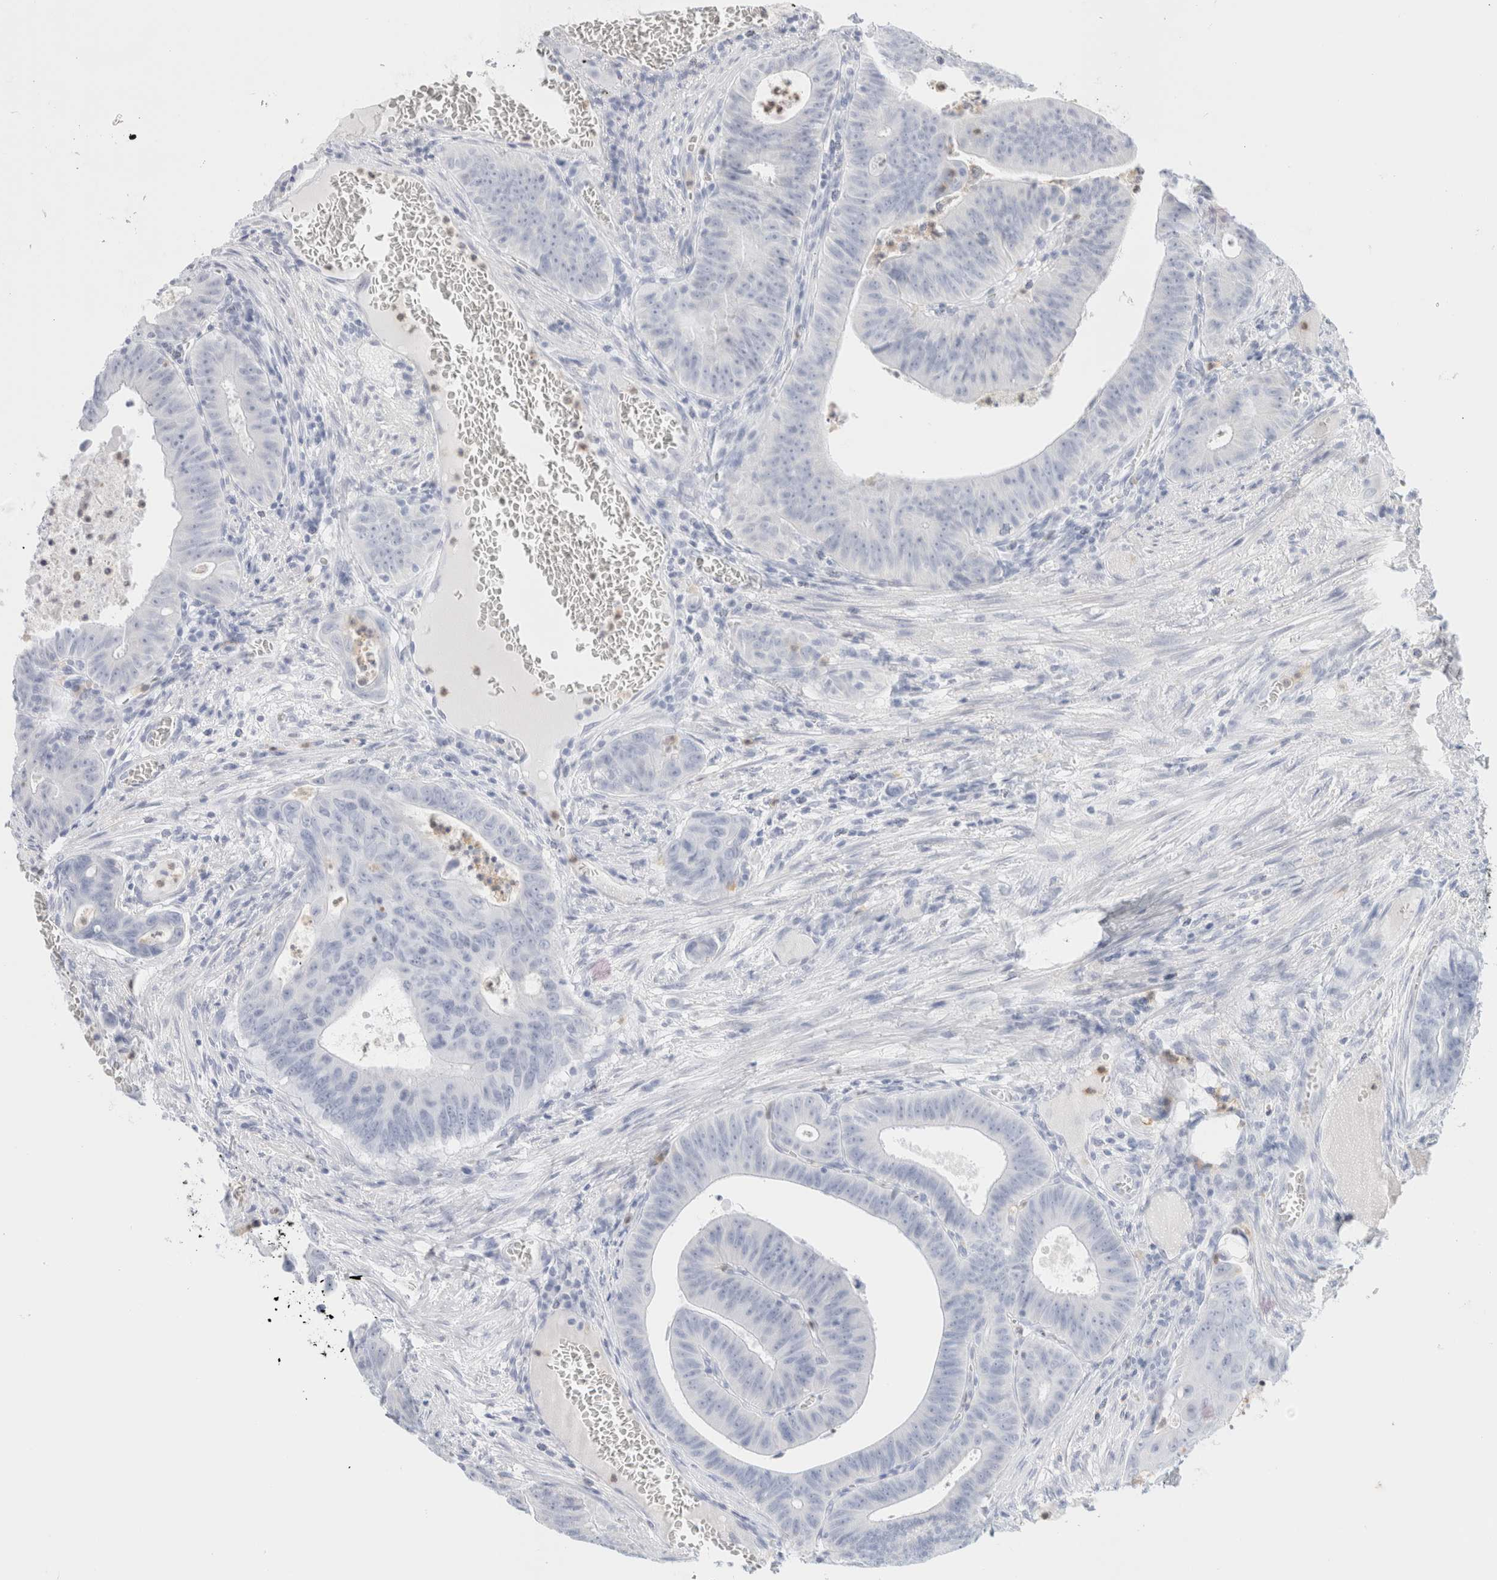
{"staining": {"intensity": "negative", "quantity": "none", "location": "none"}, "tissue": "colorectal cancer", "cell_type": "Tumor cells", "image_type": "cancer", "snomed": [{"axis": "morphology", "description": "Adenocarcinoma, NOS"}, {"axis": "topography", "description": "Colon"}], "caption": "This is an immunohistochemistry image of colorectal adenocarcinoma. There is no staining in tumor cells.", "gene": "ARG1", "patient": {"sex": "male", "age": 87}}